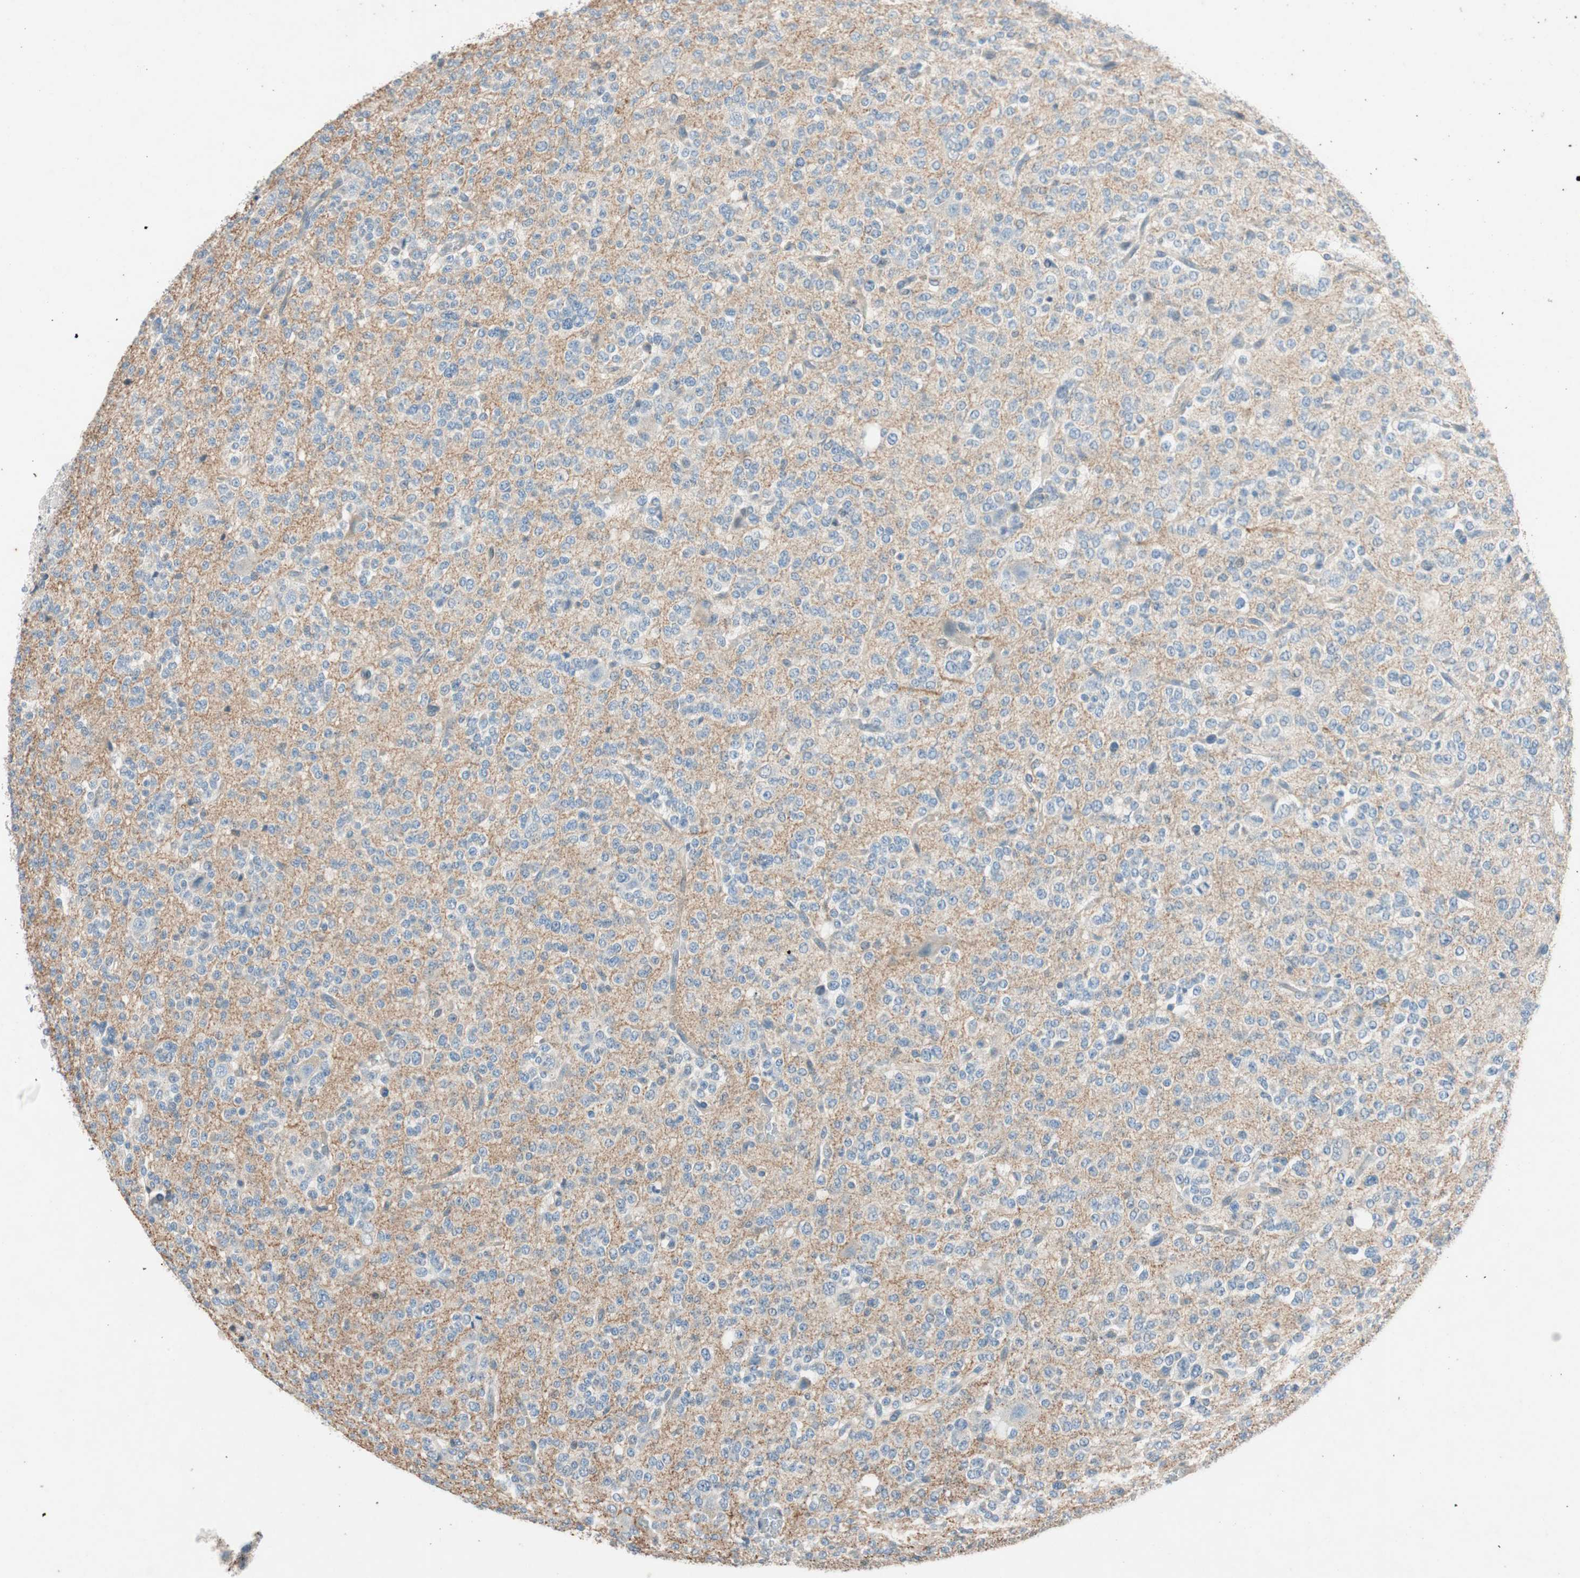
{"staining": {"intensity": "negative", "quantity": "none", "location": "none"}, "tissue": "glioma", "cell_type": "Tumor cells", "image_type": "cancer", "snomed": [{"axis": "morphology", "description": "Glioma, malignant, Low grade"}, {"axis": "topography", "description": "Brain"}], "caption": "High power microscopy histopathology image of an IHC photomicrograph of glioma, revealing no significant staining in tumor cells.", "gene": "SERPINB5", "patient": {"sex": "male", "age": 38}}